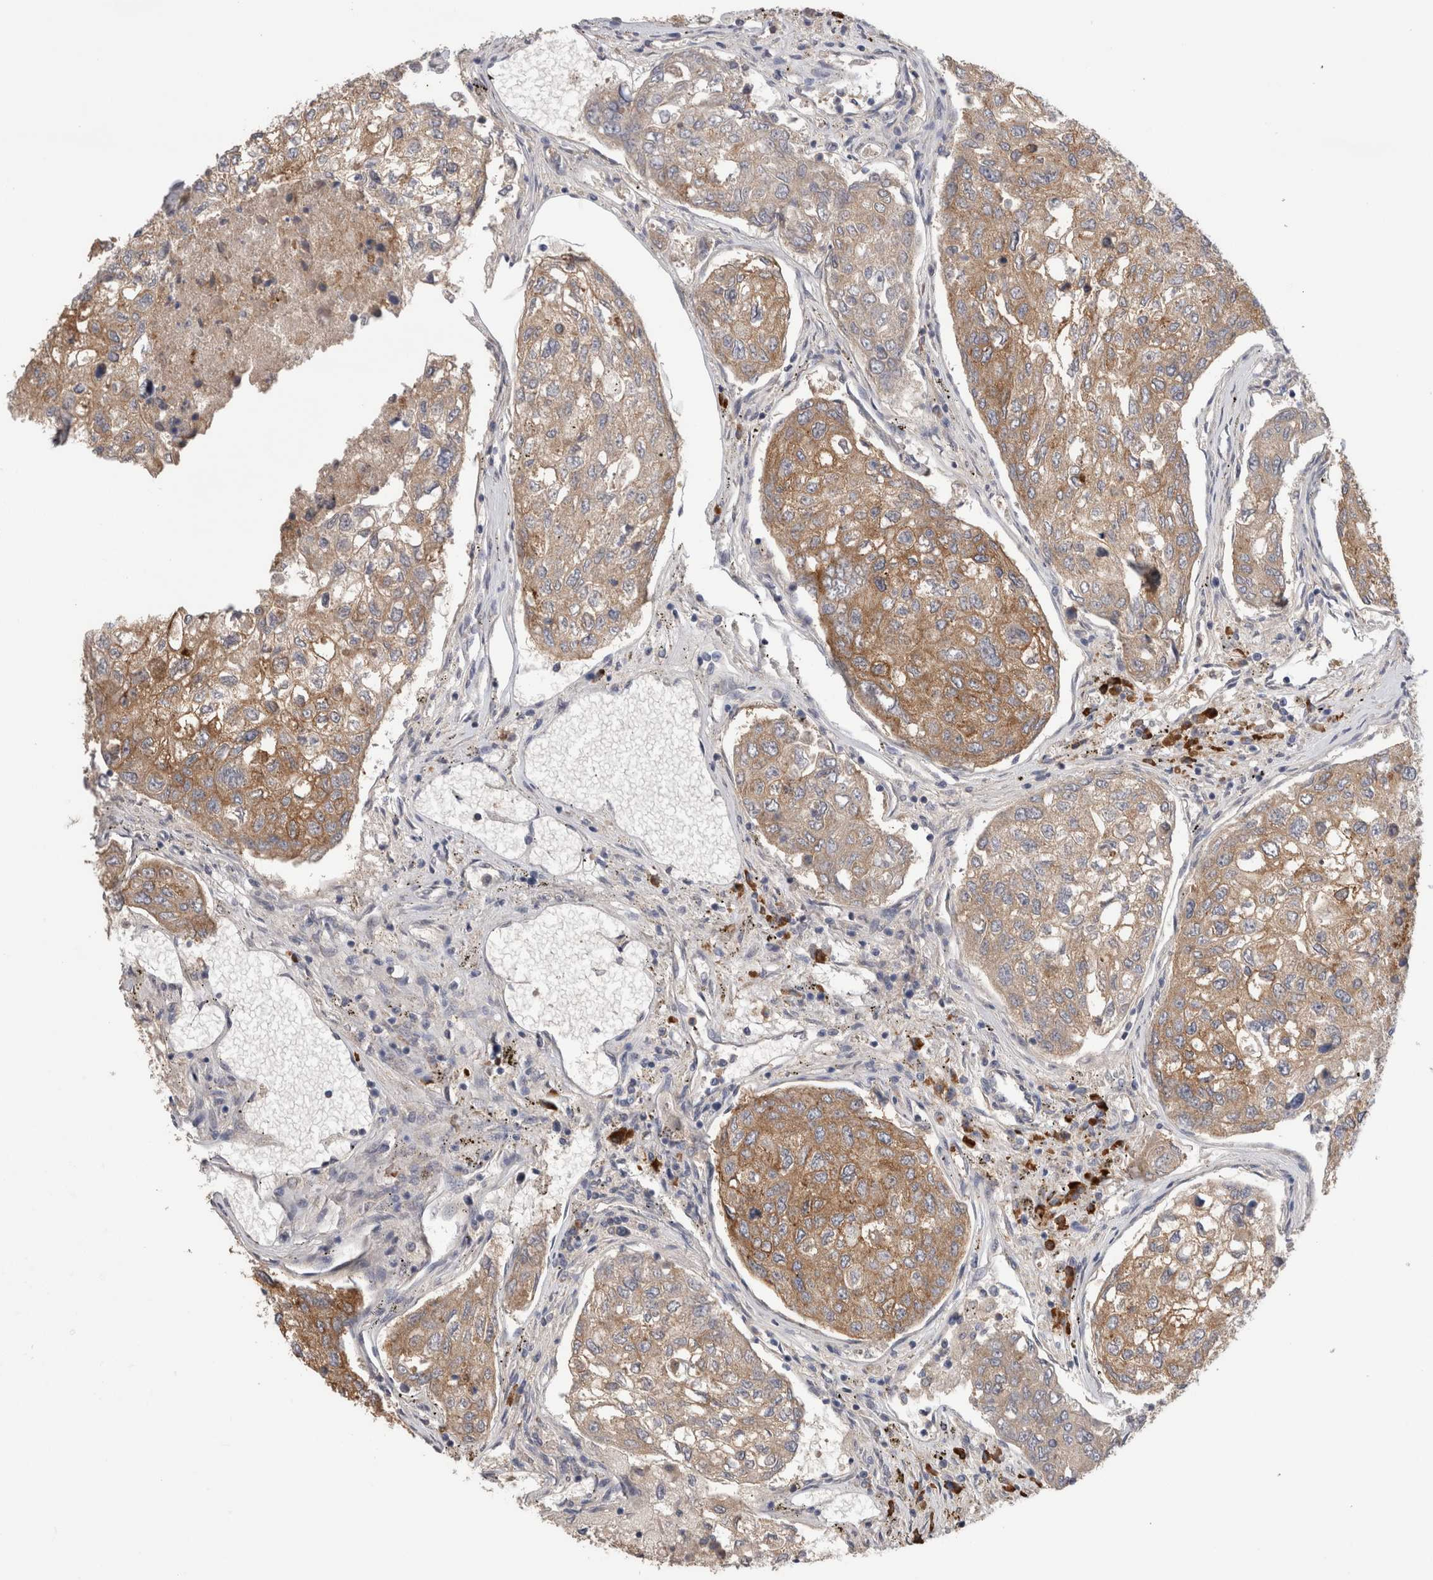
{"staining": {"intensity": "moderate", "quantity": ">75%", "location": "cytoplasmic/membranous"}, "tissue": "urothelial cancer", "cell_type": "Tumor cells", "image_type": "cancer", "snomed": [{"axis": "morphology", "description": "Urothelial carcinoma, High grade"}, {"axis": "topography", "description": "Lymph node"}, {"axis": "topography", "description": "Urinary bladder"}], "caption": "Moderate cytoplasmic/membranous staining is appreciated in about >75% of tumor cells in urothelial cancer.", "gene": "PPP3CC", "patient": {"sex": "male", "age": 51}}